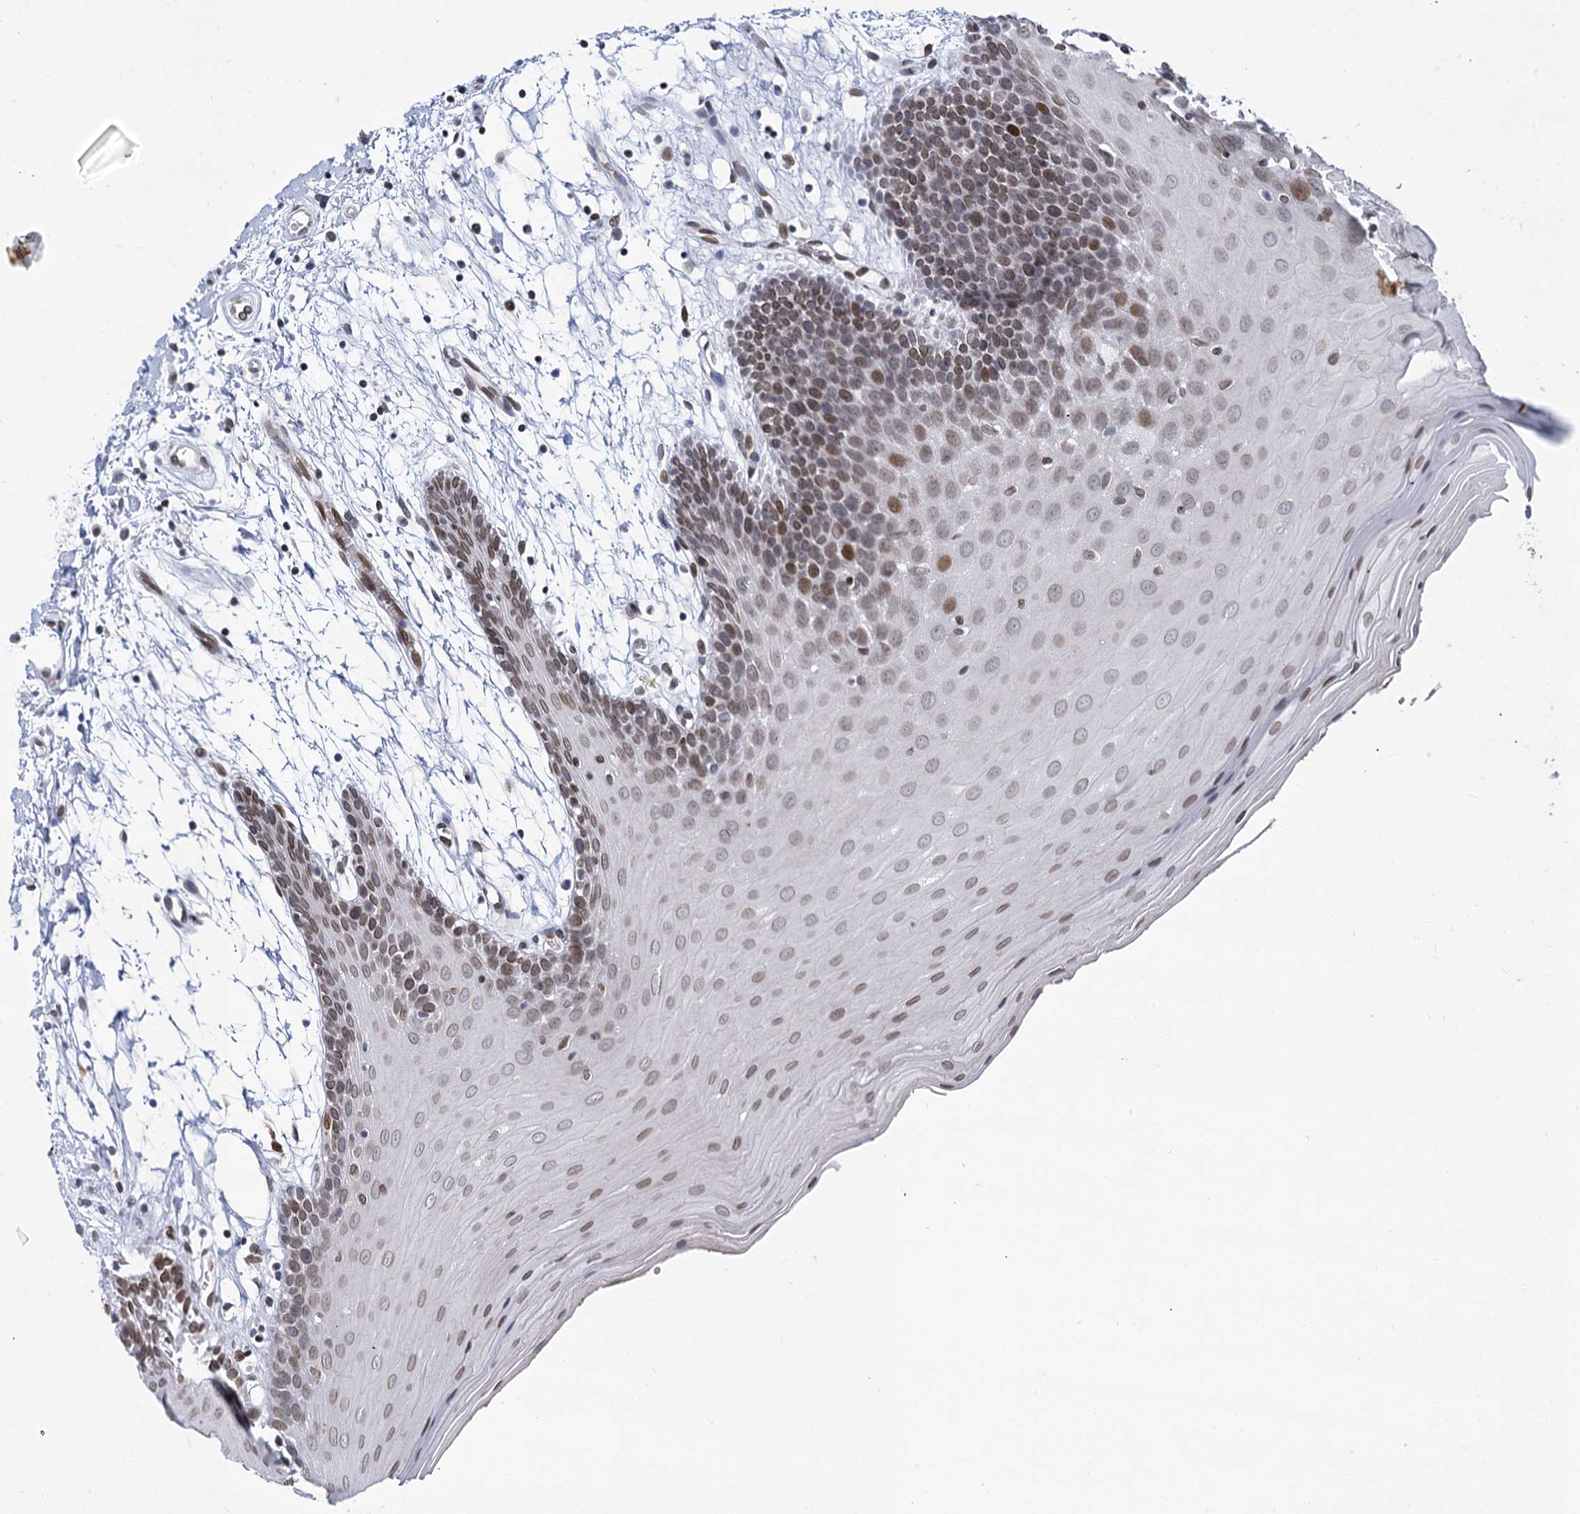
{"staining": {"intensity": "moderate", "quantity": "25%-75%", "location": "nuclear"}, "tissue": "oral mucosa", "cell_type": "Squamous epithelial cells", "image_type": "normal", "snomed": [{"axis": "morphology", "description": "Normal tissue, NOS"}, {"axis": "topography", "description": "Skeletal muscle"}, {"axis": "topography", "description": "Oral tissue"}, {"axis": "topography", "description": "Salivary gland"}, {"axis": "topography", "description": "Peripheral nerve tissue"}], "caption": "This photomicrograph shows benign oral mucosa stained with immunohistochemistry to label a protein in brown. The nuclear of squamous epithelial cells show moderate positivity for the protein. Nuclei are counter-stained blue.", "gene": "PRSS35", "patient": {"sex": "male", "age": 54}}